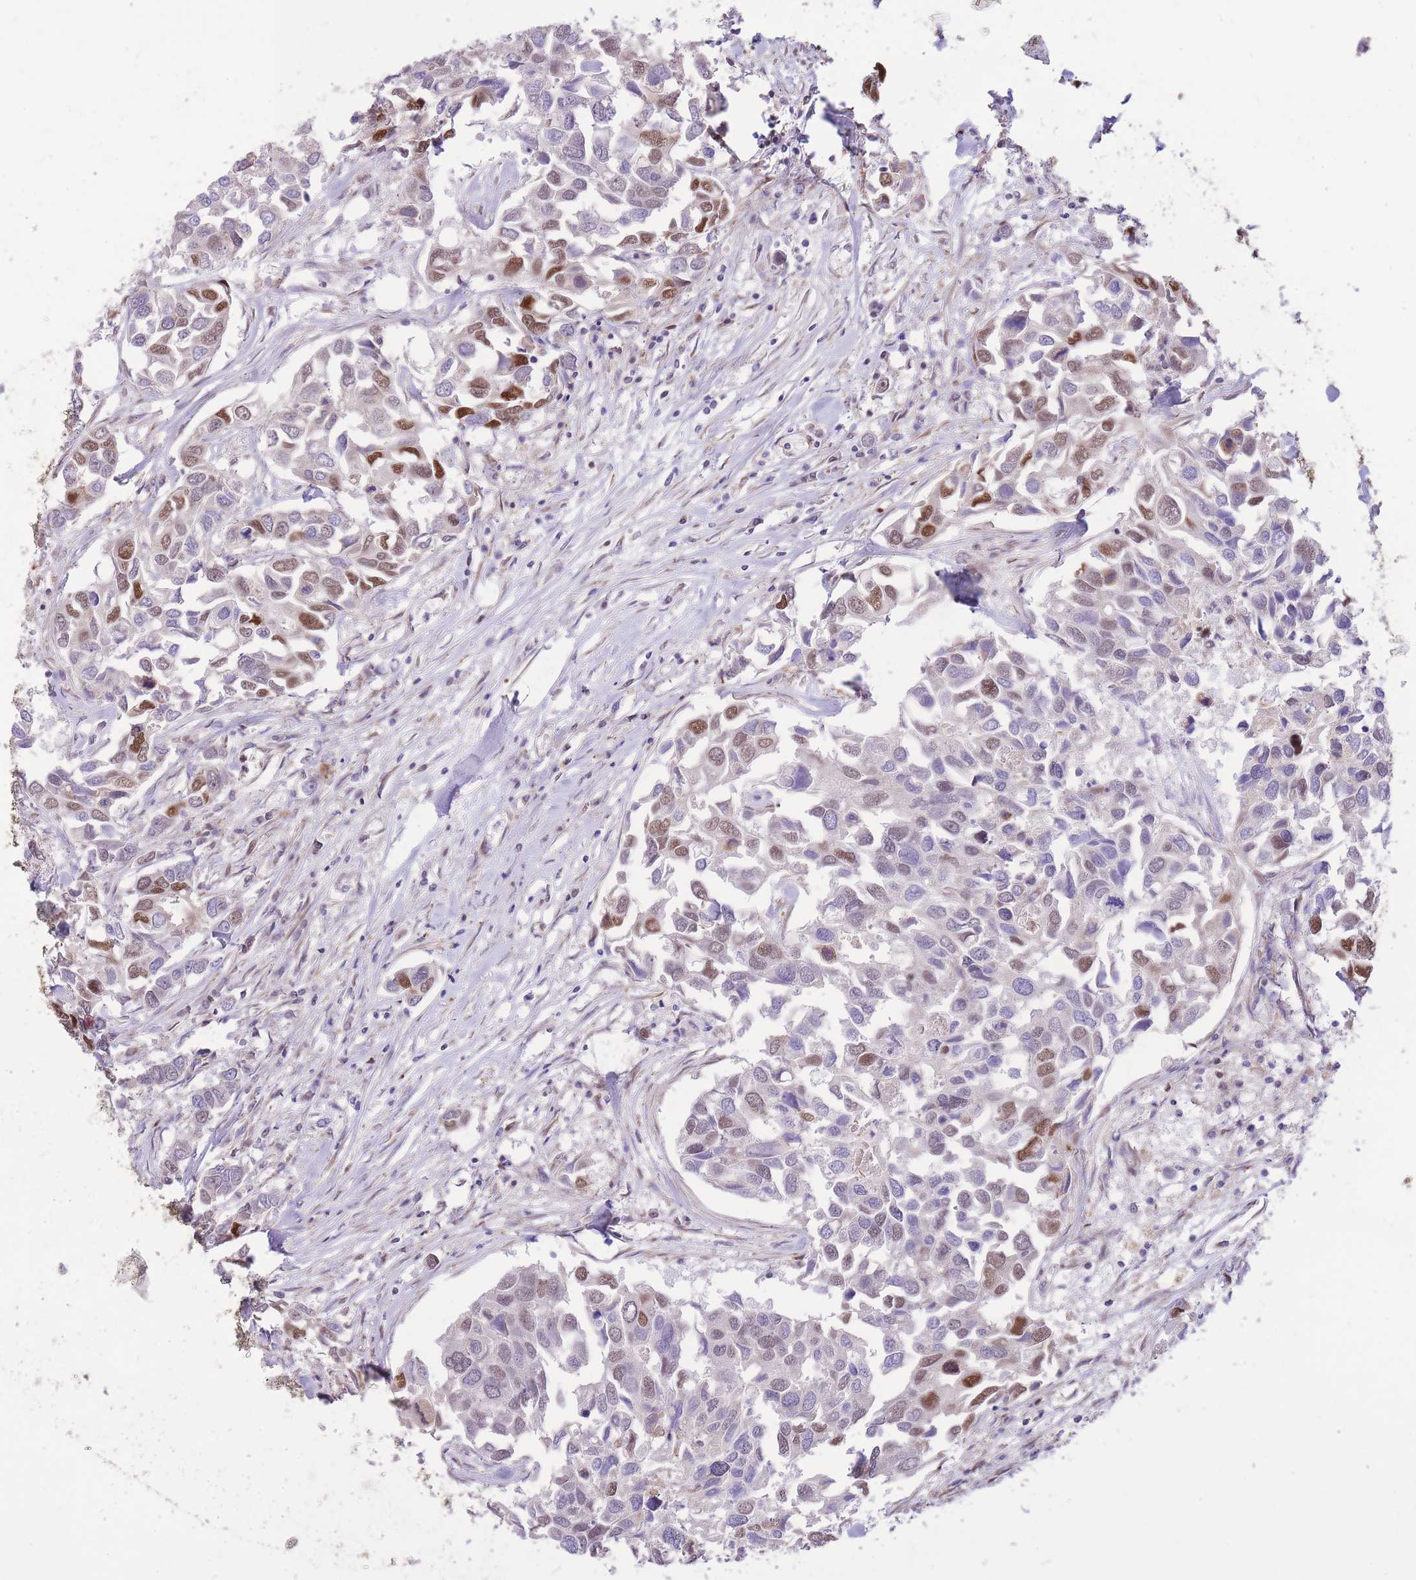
{"staining": {"intensity": "moderate", "quantity": "<25%", "location": "nuclear"}, "tissue": "breast cancer", "cell_type": "Tumor cells", "image_type": "cancer", "snomed": [{"axis": "morphology", "description": "Duct carcinoma"}, {"axis": "topography", "description": "Breast"}], "caption": "Immunohistochemical staining of human breast infiltrating ductal carcinoma exhibits low levels of moderate nuclear positivity in approximately <25% of tumor cells. (Brightfield microscopy of DAB IHC at high magnification).", "gene": "TOPAZ1", "patient": {"sex": "female", "age": 83}}